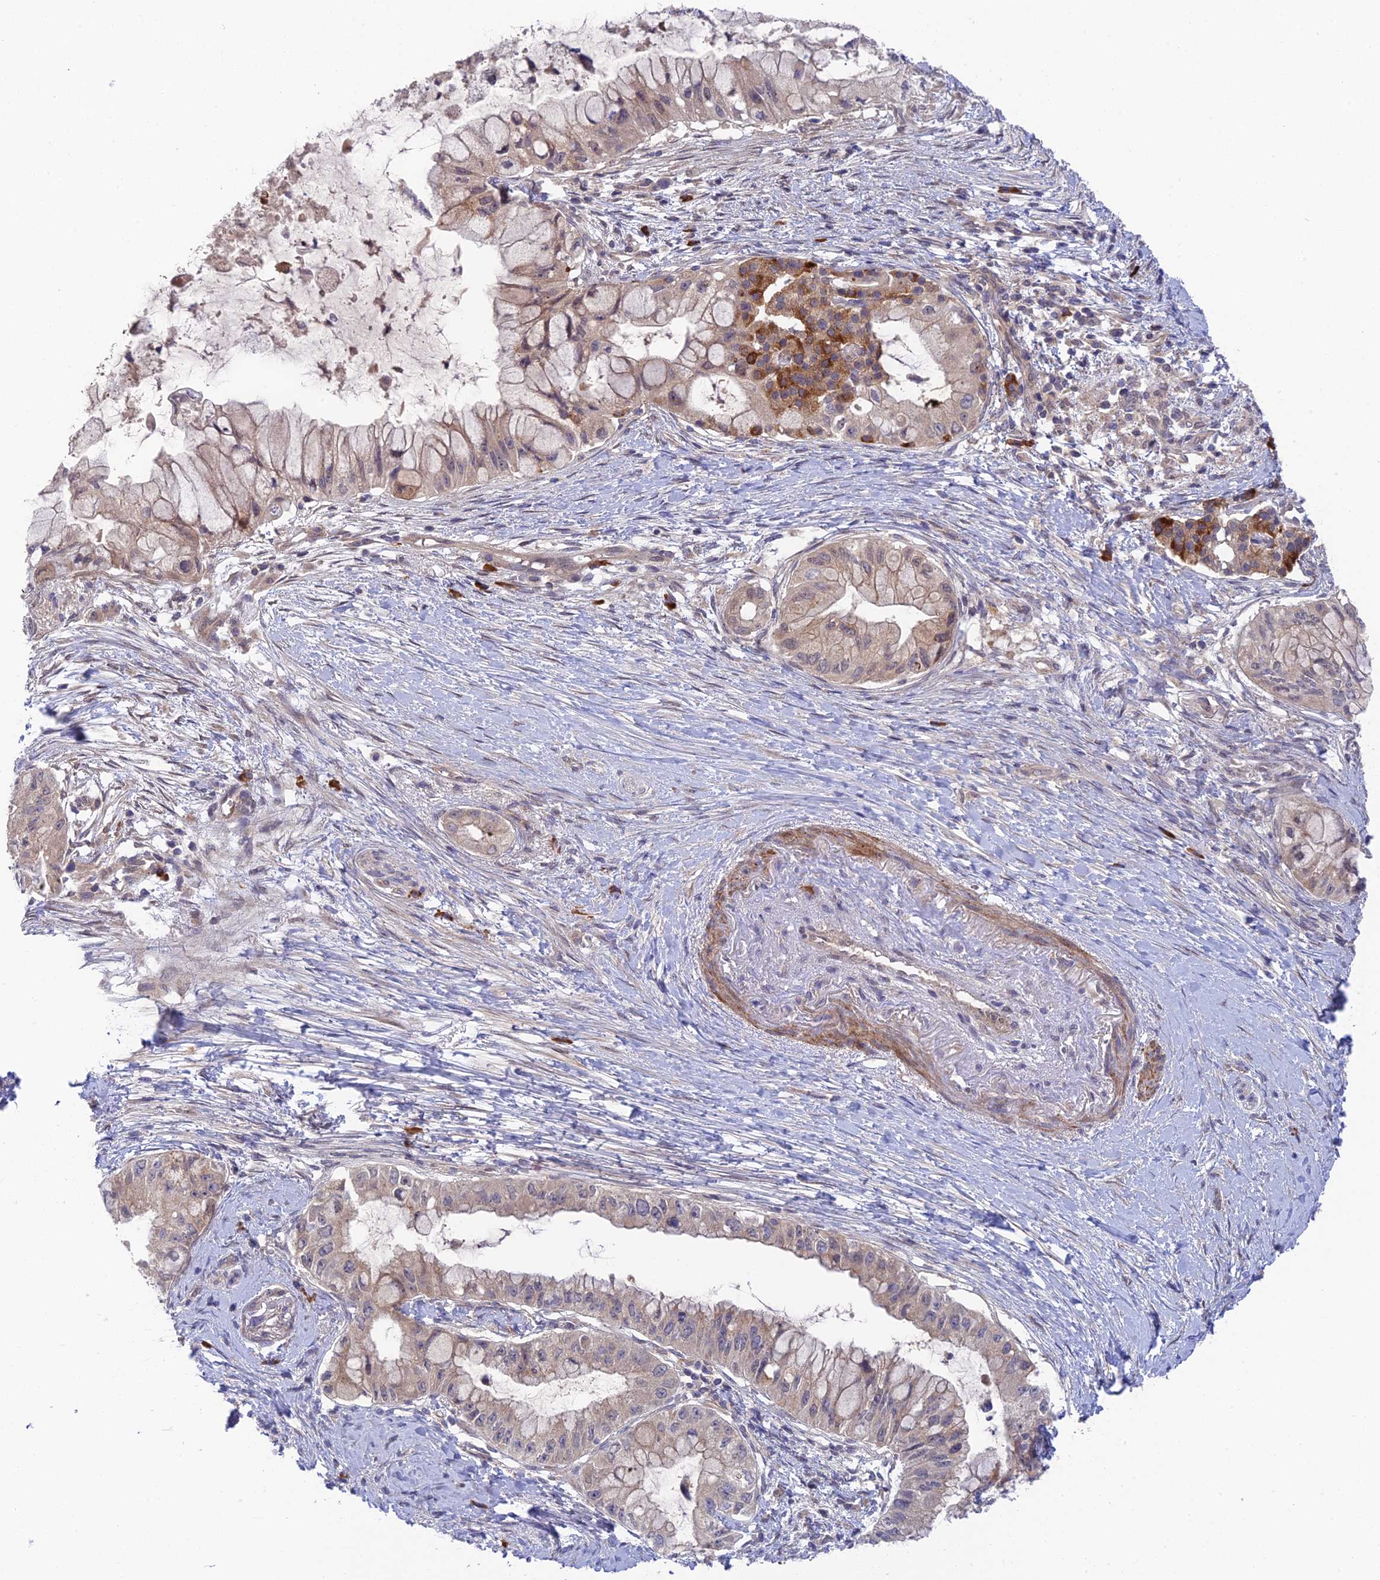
{"staining": {"intensity": "weak", "quantity": "<25%", "location": "cytoplasmic/membranous"}, "tissue": "pancreatic cancer", "cell_type": "Tumor cells", "image_type": "cancer", "snomed": [{"axis": "morphology", "description": "Adenocarcinoma, NOS"}, {"axis": "topography", "description": "Pancreas"}], "caption": "The IHC micrograph has no significant expression in tumor cells of pancreatic cancer (adenocarcinoma) tissue.", "gene": "UROS", "patient": {"sex": "male", "age": 48}}